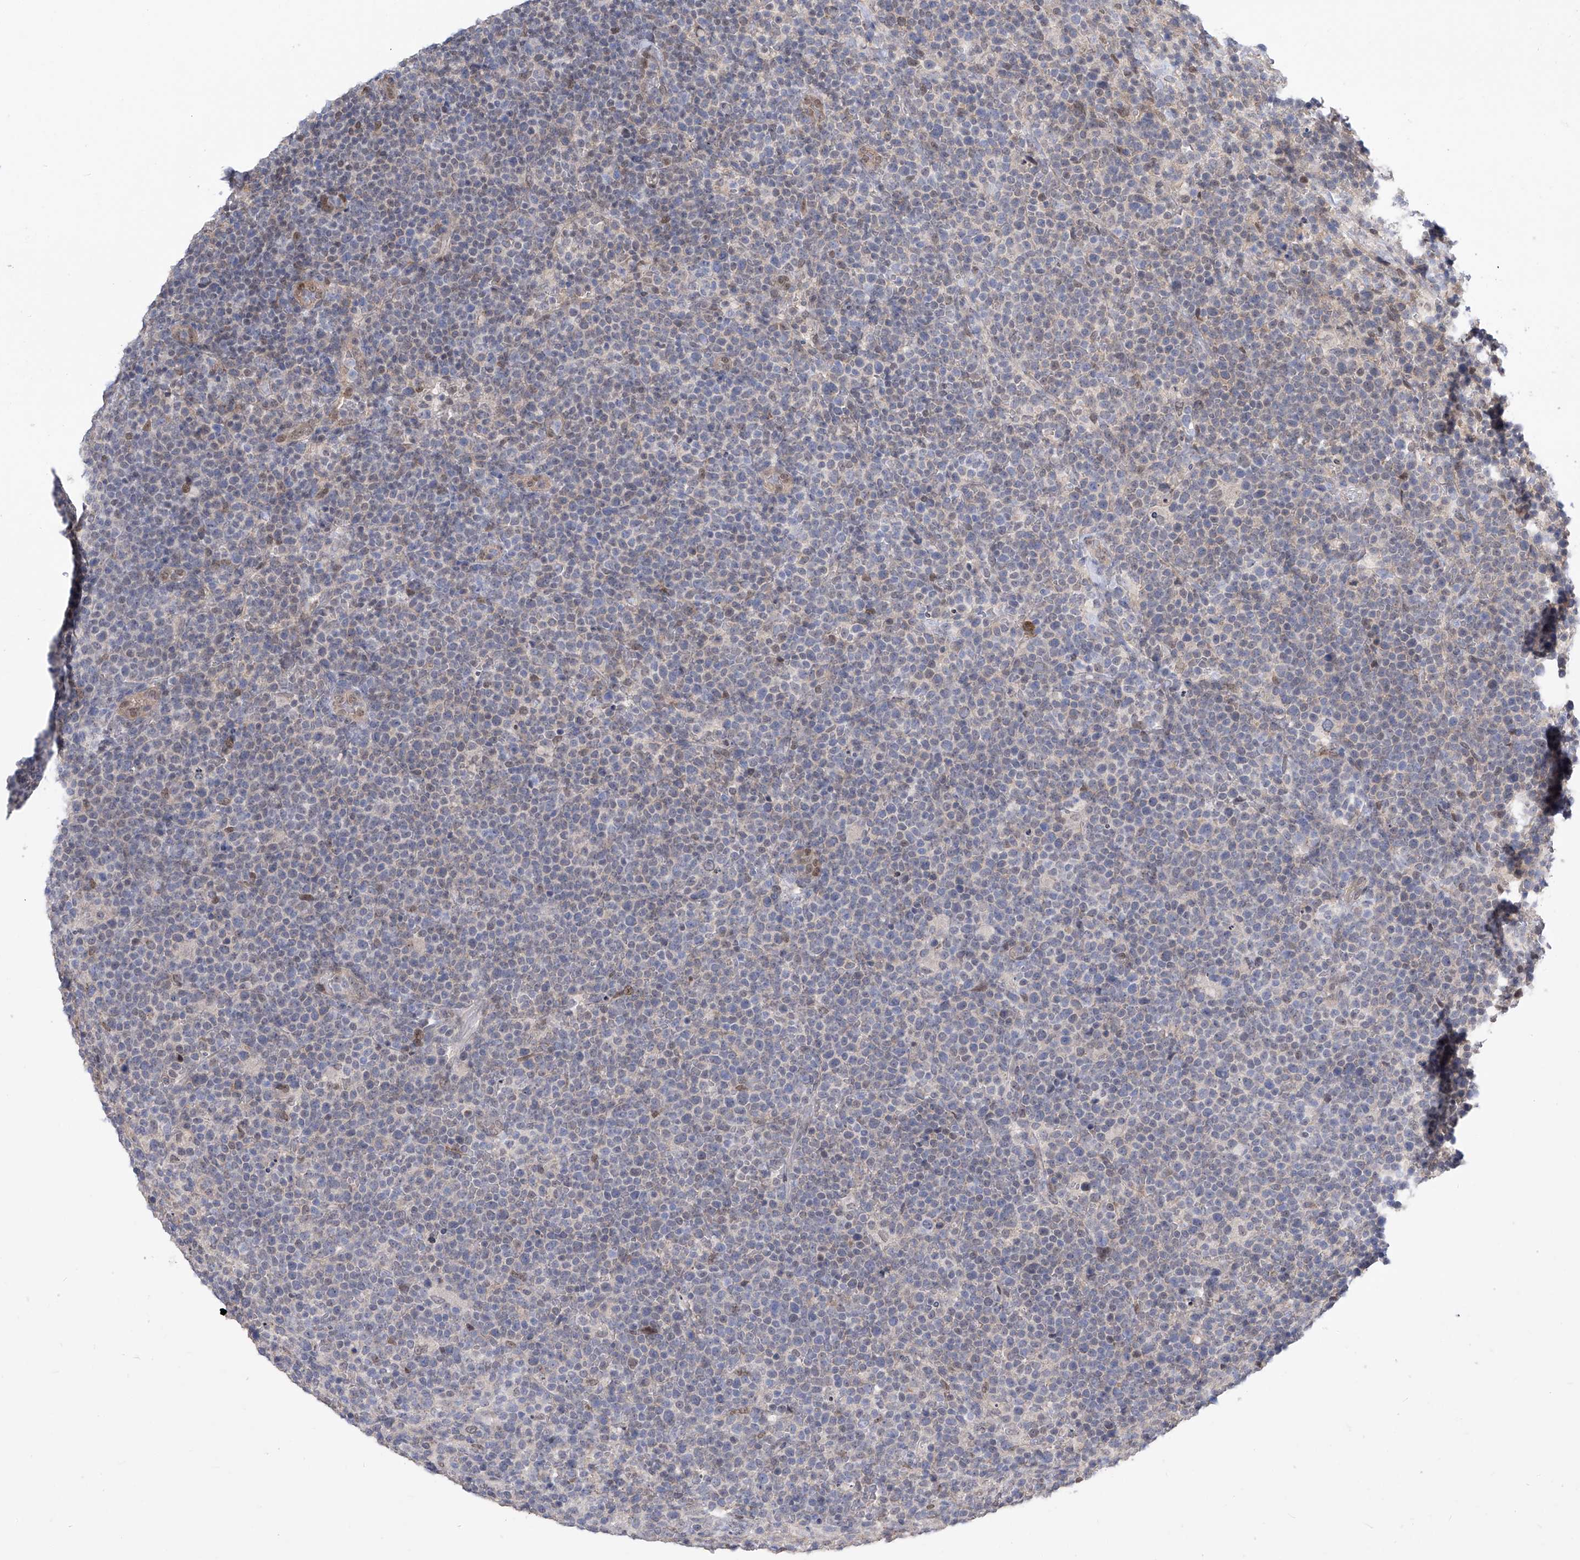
{"staining": {"intensity": "negative", "quantity": "none", "location": "none"}, "tissue": "lymphoma", "cell_type": "Tumor cells", "image_type": "cancer", "snomed": [{"axis": "morphology", "description": "Malignant lymphoma, non-Hodgkin's type, High grade"}, {"axis": "topography", "description": "Lymph node"}], "caption": "This is an IHC image of human high-grade malignant lymphoma, non-Hodgkin's type. There is no positivity in tumor cells.", "gene": "CETN2", "patient": {"sex": "male", "age": 61}}